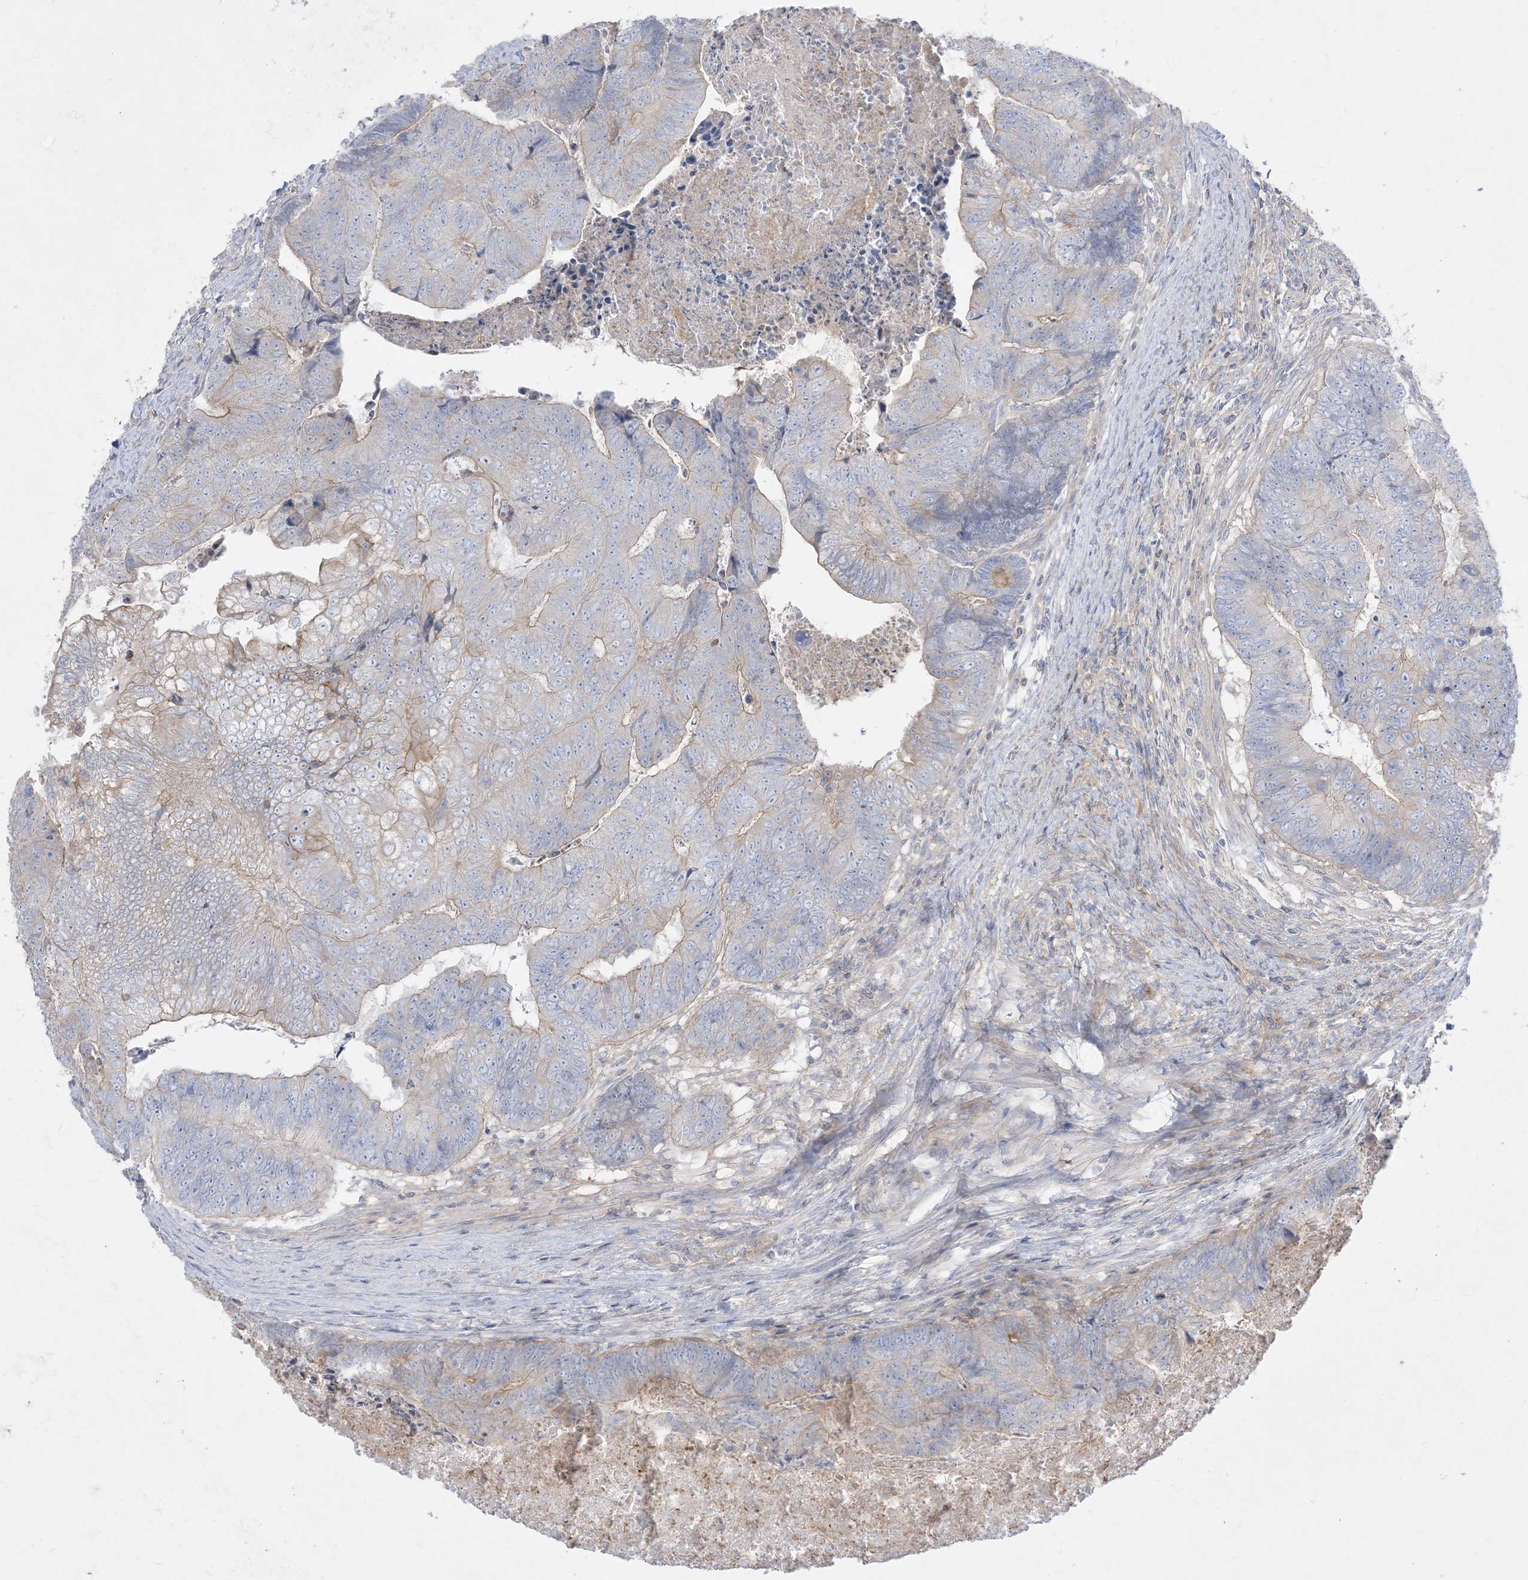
{"staining": {"intensity": "weak", "quantity": "<25%", "location": "cytoplasmic/membranous"}, "tissue": "colorectal cancer", "cell_type": "Tumor cells", "image_type": "cancer", "snomed": [{"axis": "morphology", "description": "Adenocarcinoma, NOS"}, {"axis": "topography", "description": "Colon"}], "caption": "High power microscopy micrograph of an immunohistochemistry (IHC) histopathology image of colorectal cancer, revealing no significant expression in tumor cells.", "gene": "ARHGEF9", "patient": {"sex": "female", "age": 67}}